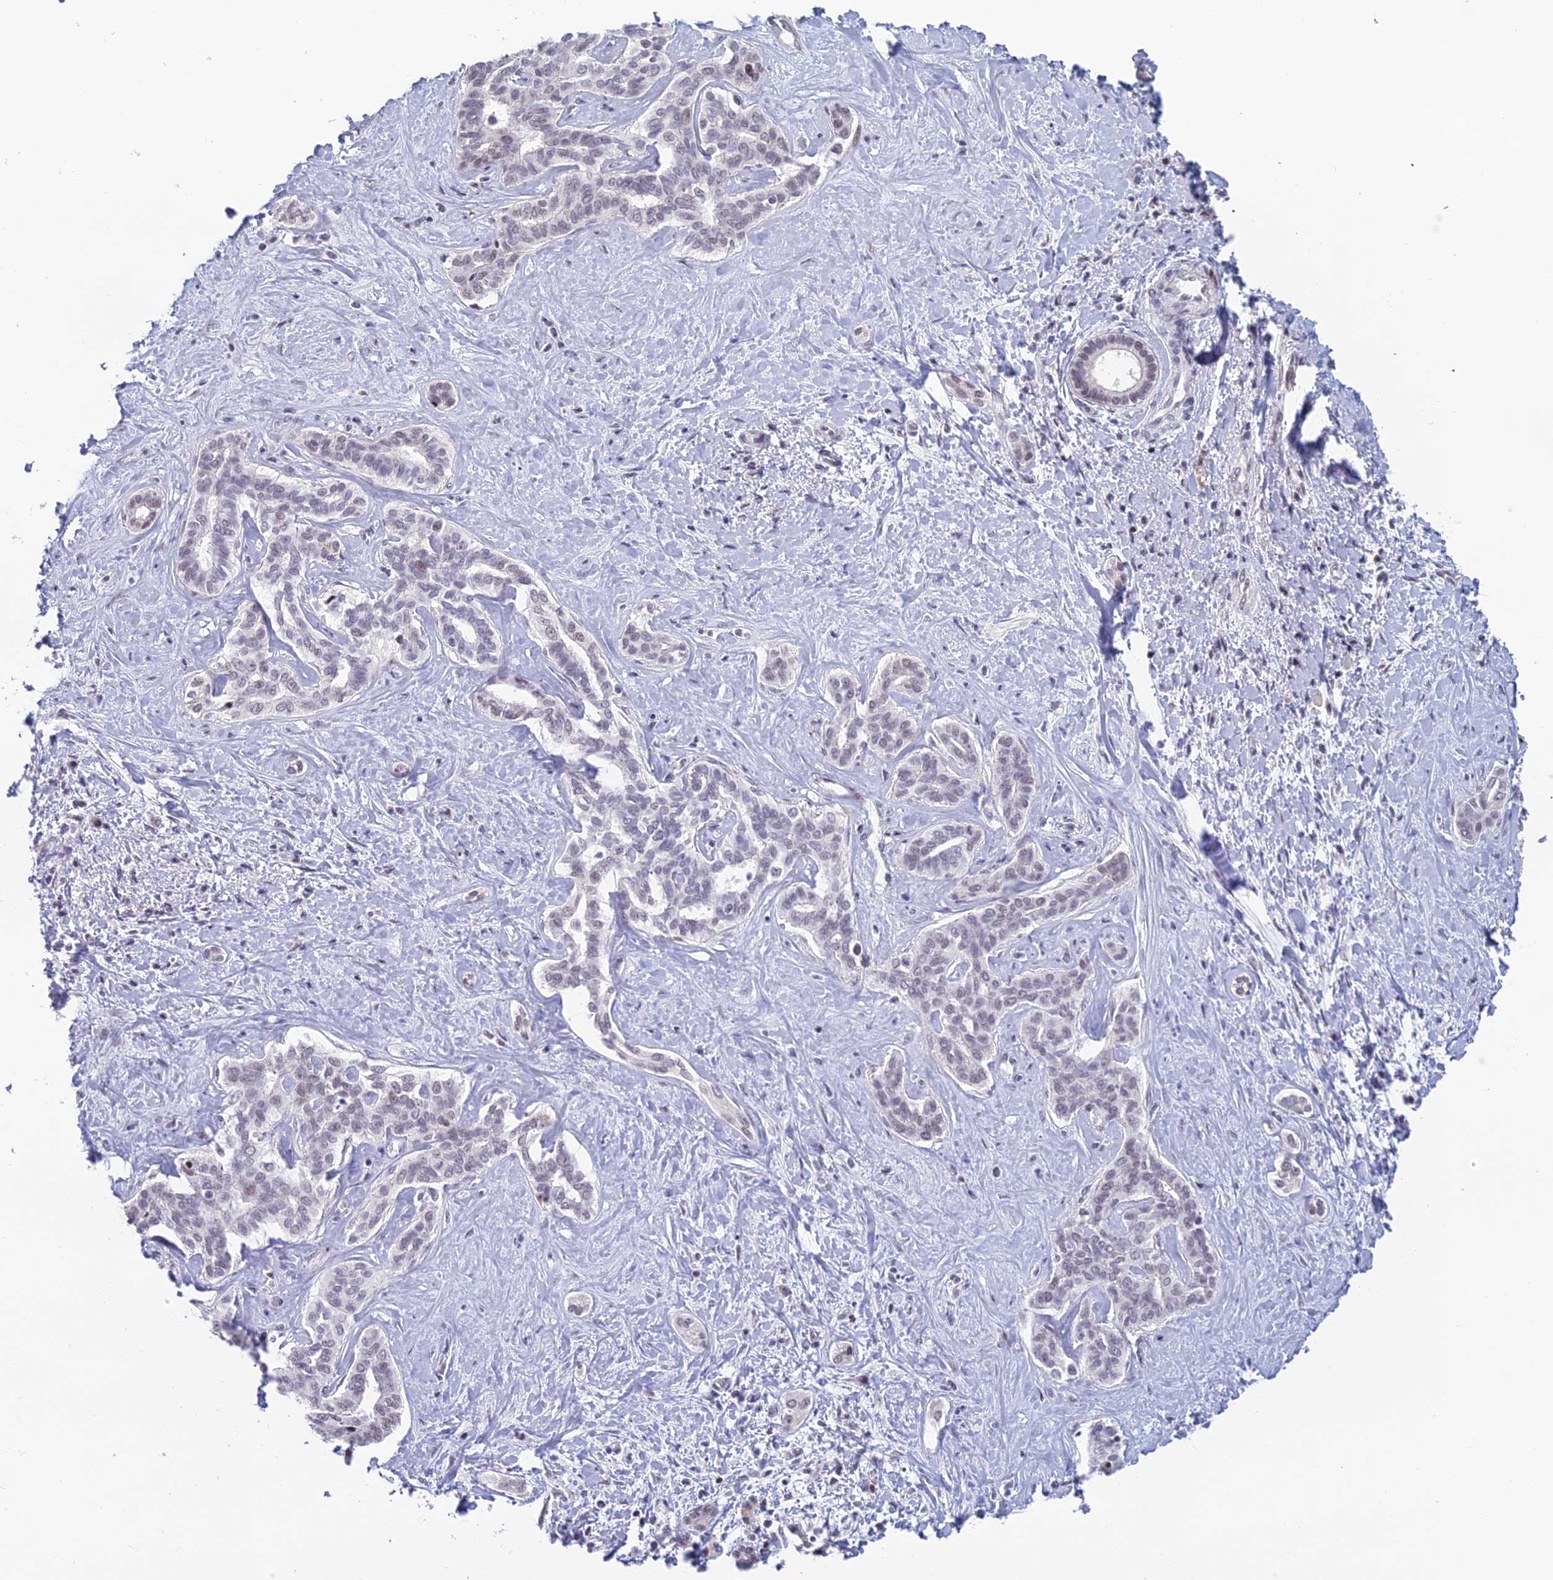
{"staining": {"intensity": "weak", "quantity": "<25%", "location": "nuclear"}, "tissue": "liver cancer", "cell_type": "Tumor cells", "image_type": "cancer", "snomed": [{"axis": "morphology", "description": "Cholangiocarcinoma"}, {"axis": "topography", "description": "Liver"}], "caption": "Immunohistochemistry (IHC) of human liver cancer reveals no positivity in tumor cells.", "gene": "RGS17", "patient": {"sex": "female", "age": 77}}